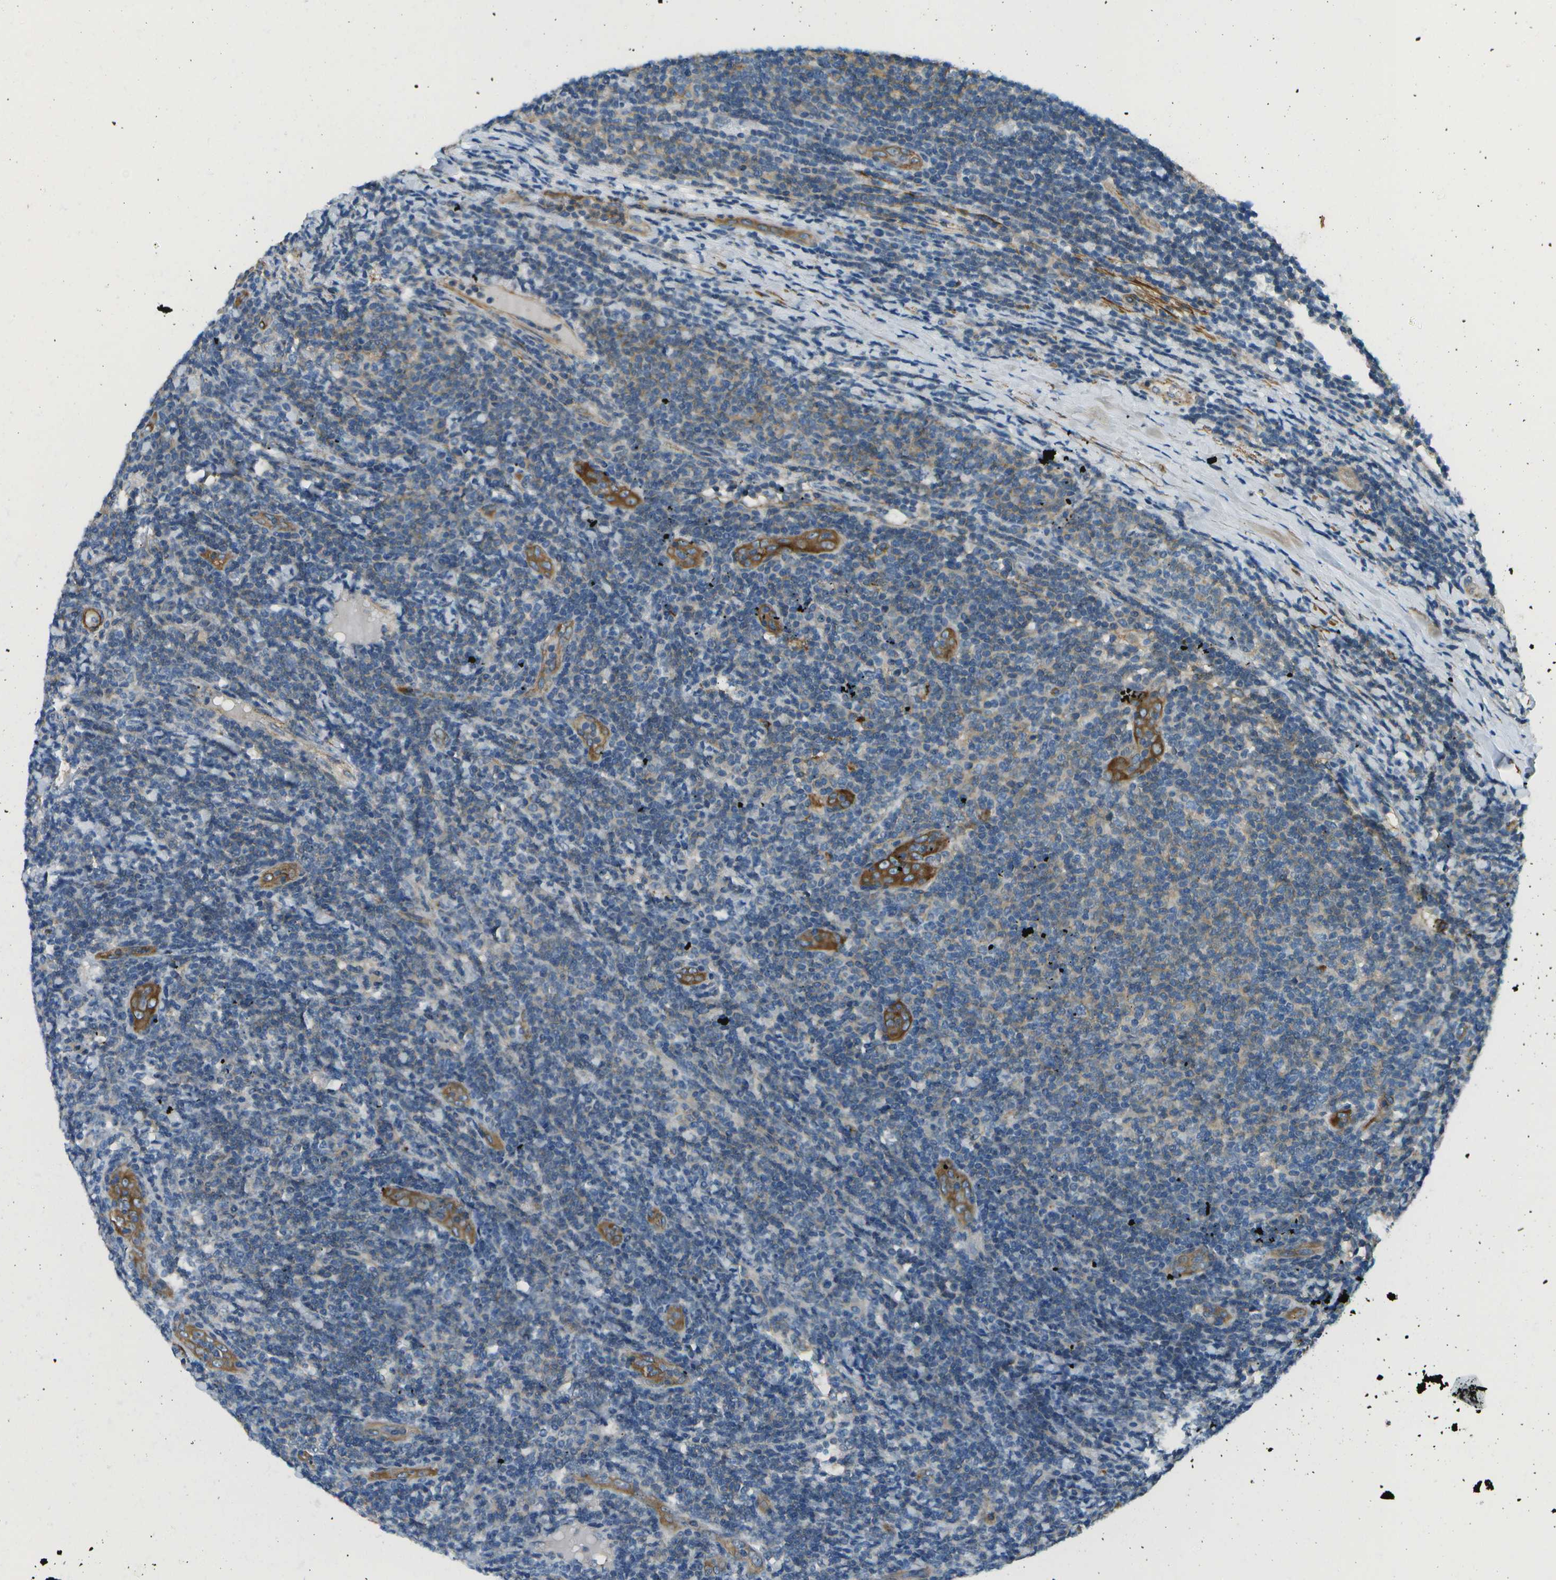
{"staining": {"intensity": "weak", "quantity": "<25%", "location": "cytoplasmic/membranous"}, "tissue": "lymphoma", "cell_type": "Tumor cells", "image_type": "cancer", "snomed": [{"axis": "morphology", "description": "Malignant lymphoma, non-Hodgkin's type, Low grade"}, {"axis": "topography", "description": "Lymph node"}], "caption": "Immunohistochemical staining of lymphoma shows no significant positivity in tumor cells.", "gene": "MYH11", "patient": {"sex": "male", "age": 66}}